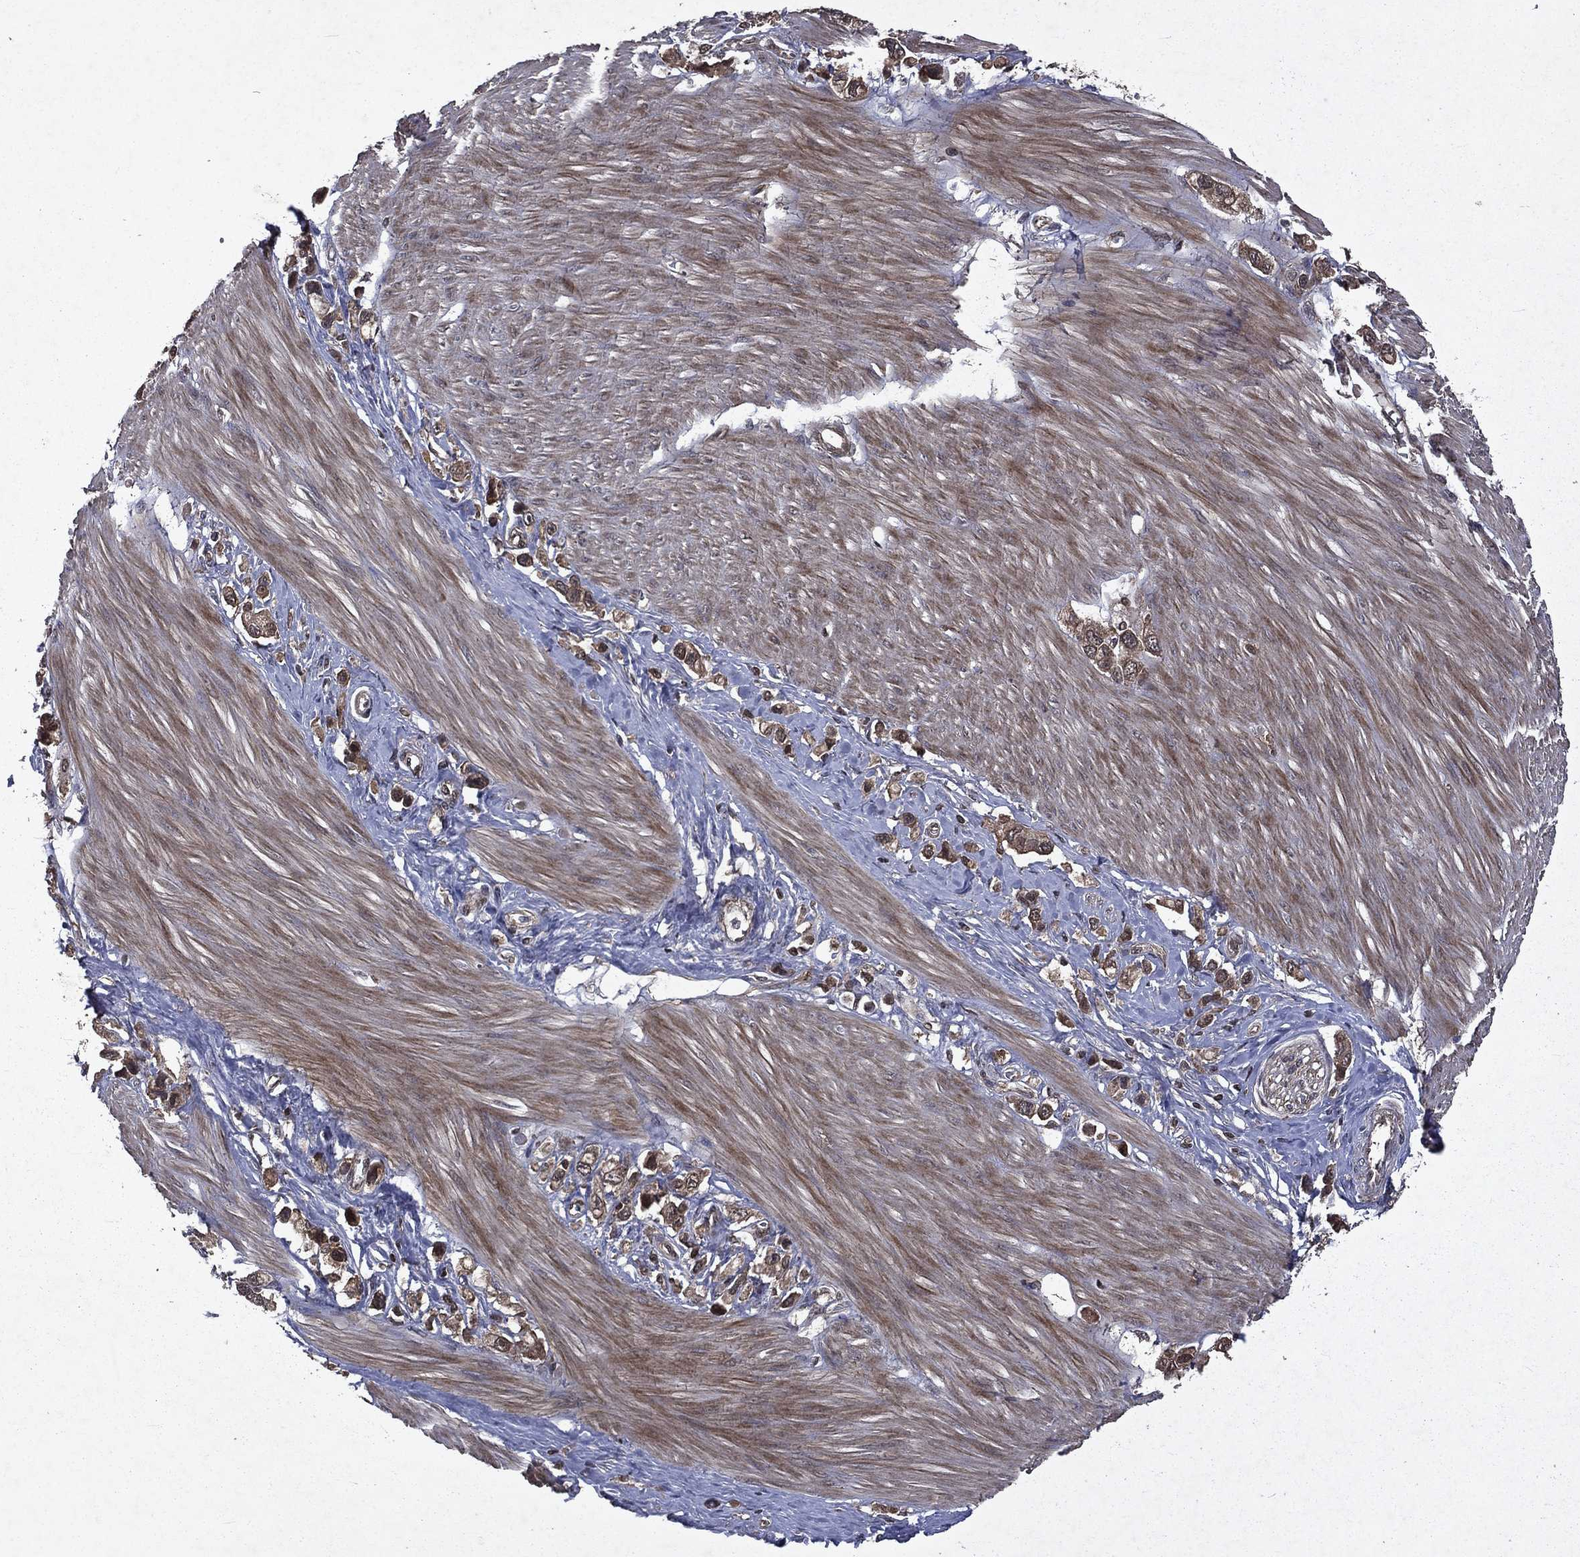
{"staining": {"intensity": "moderate", "quantity": ">75%", "location": "cytoplasmic/membranous"}, "tissue": "stomach cancer", "cell_type": "Tumor cells", "image_type": "cancer", "snomed": [{"axis": "morphology", "description": "Normal tissue, NOS"}, {"axis": "morphology", "description": "Adenocarcinoma, NOS"}, {"axis": "morphology", "description": "Adenocarcinoma, High grade"}, {"axis": "topography", "description": "Stomach, upper"}, {"axis": "topography", "description": "Stomach"}], "caption": "High-grade adenocarcinoma (stomach) was stained to show a protein in brown. There is medium levels of moderate cytoplasmic/membranous staining in about >75% of tumor cells. (DAB IHC, brown staining for protein, blue staining for nuclei).", "gene": "FGD1", "patient": {"sex": "female", "age": 65}}